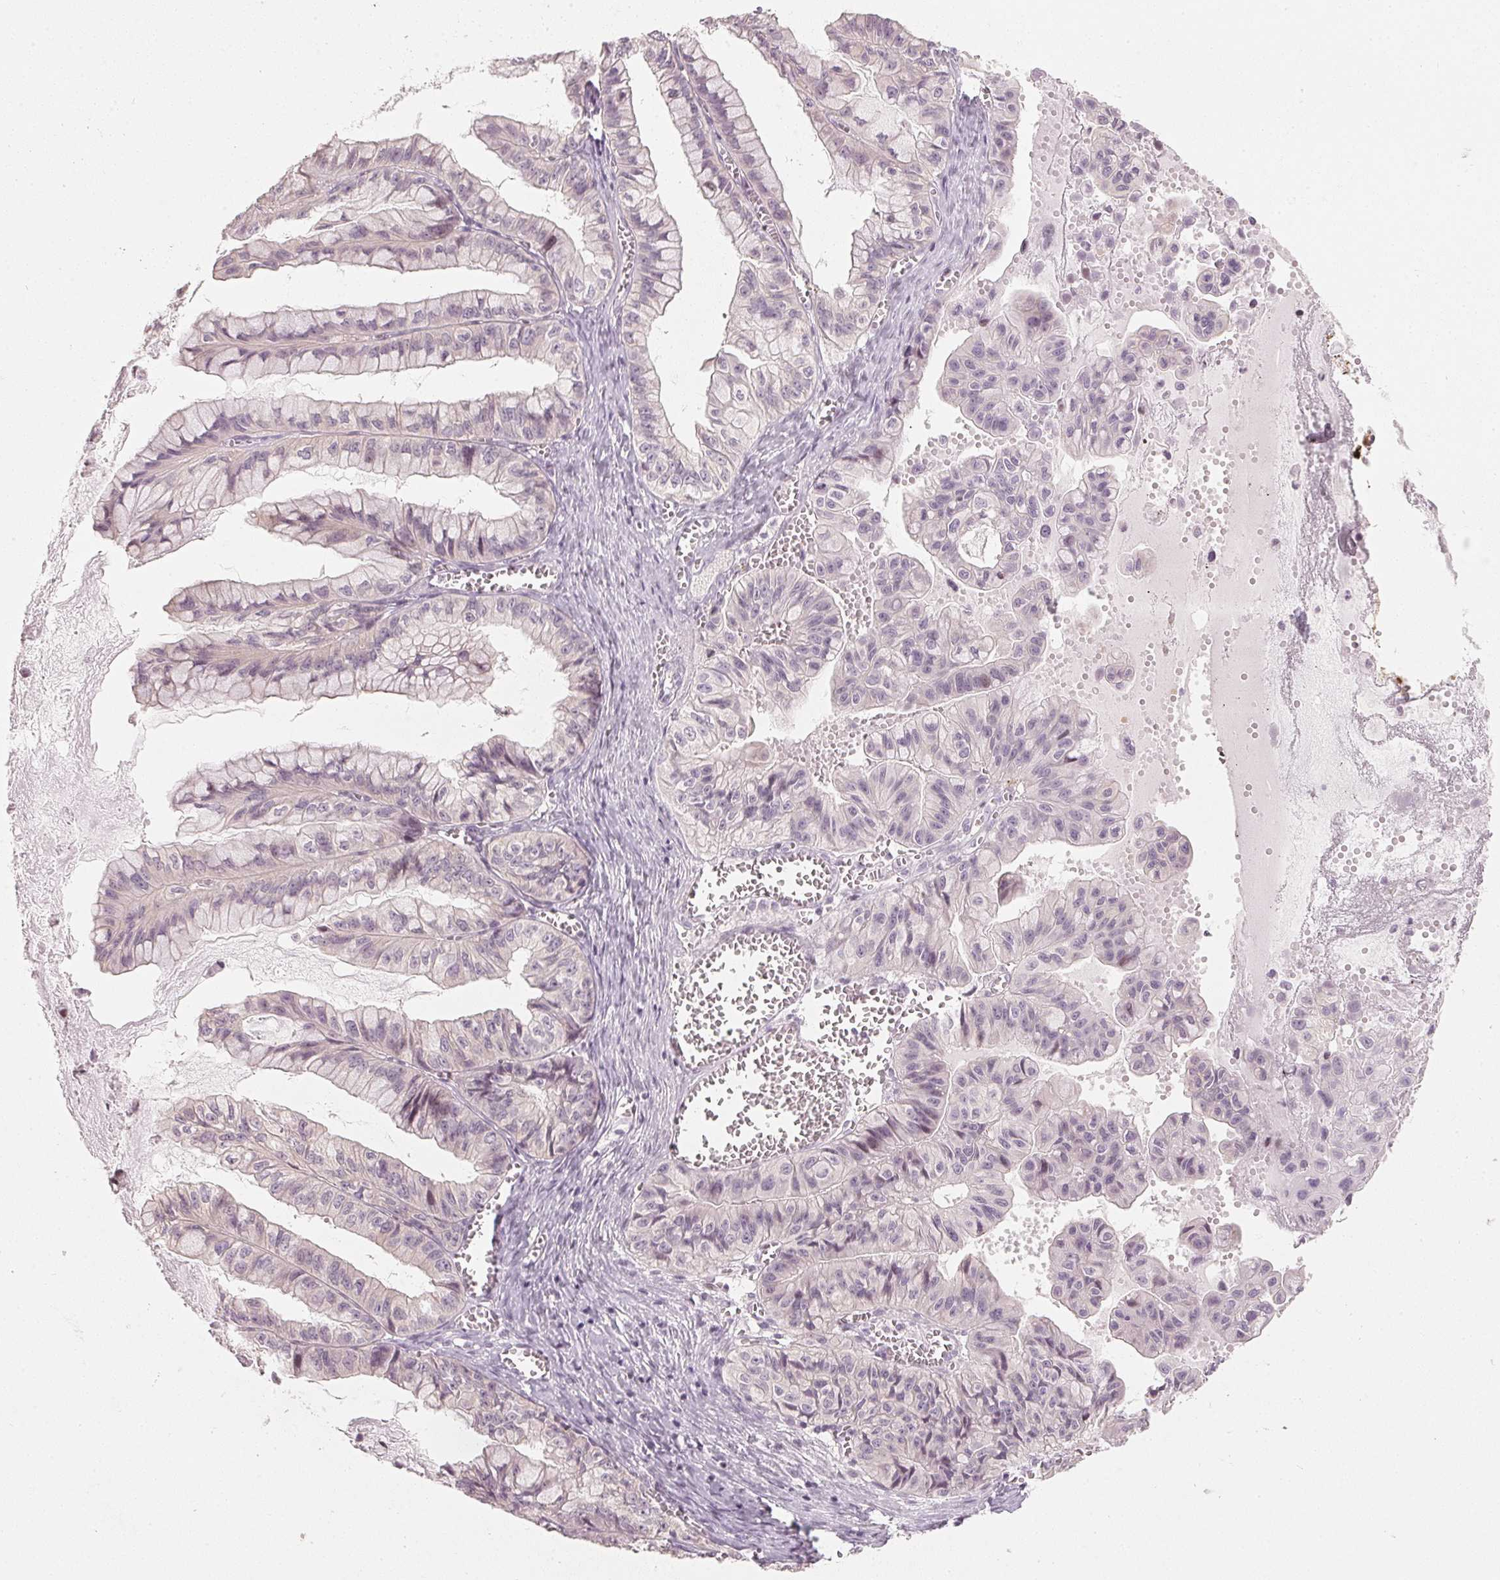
{"staining": {"intensity": "negative", "quantity": "none", "location": "none"}, "tissue": "ovarian cancer", "cell_type": "Tumor cells", "image_type": "cancer", "snomed": [{"axis": "morphology", "description": "Cystadenocarcinoma, mucinous, NOS"}, {"axis": "topography", "description": "Ovary"}], "caption": "Ovarian mucinous cystadenocarcinoma was stained to show a protein in brown. There is no significant expression in tumor cells.", "gene": "SFRP4", "patient": {"sex": "female", "age": 72}}